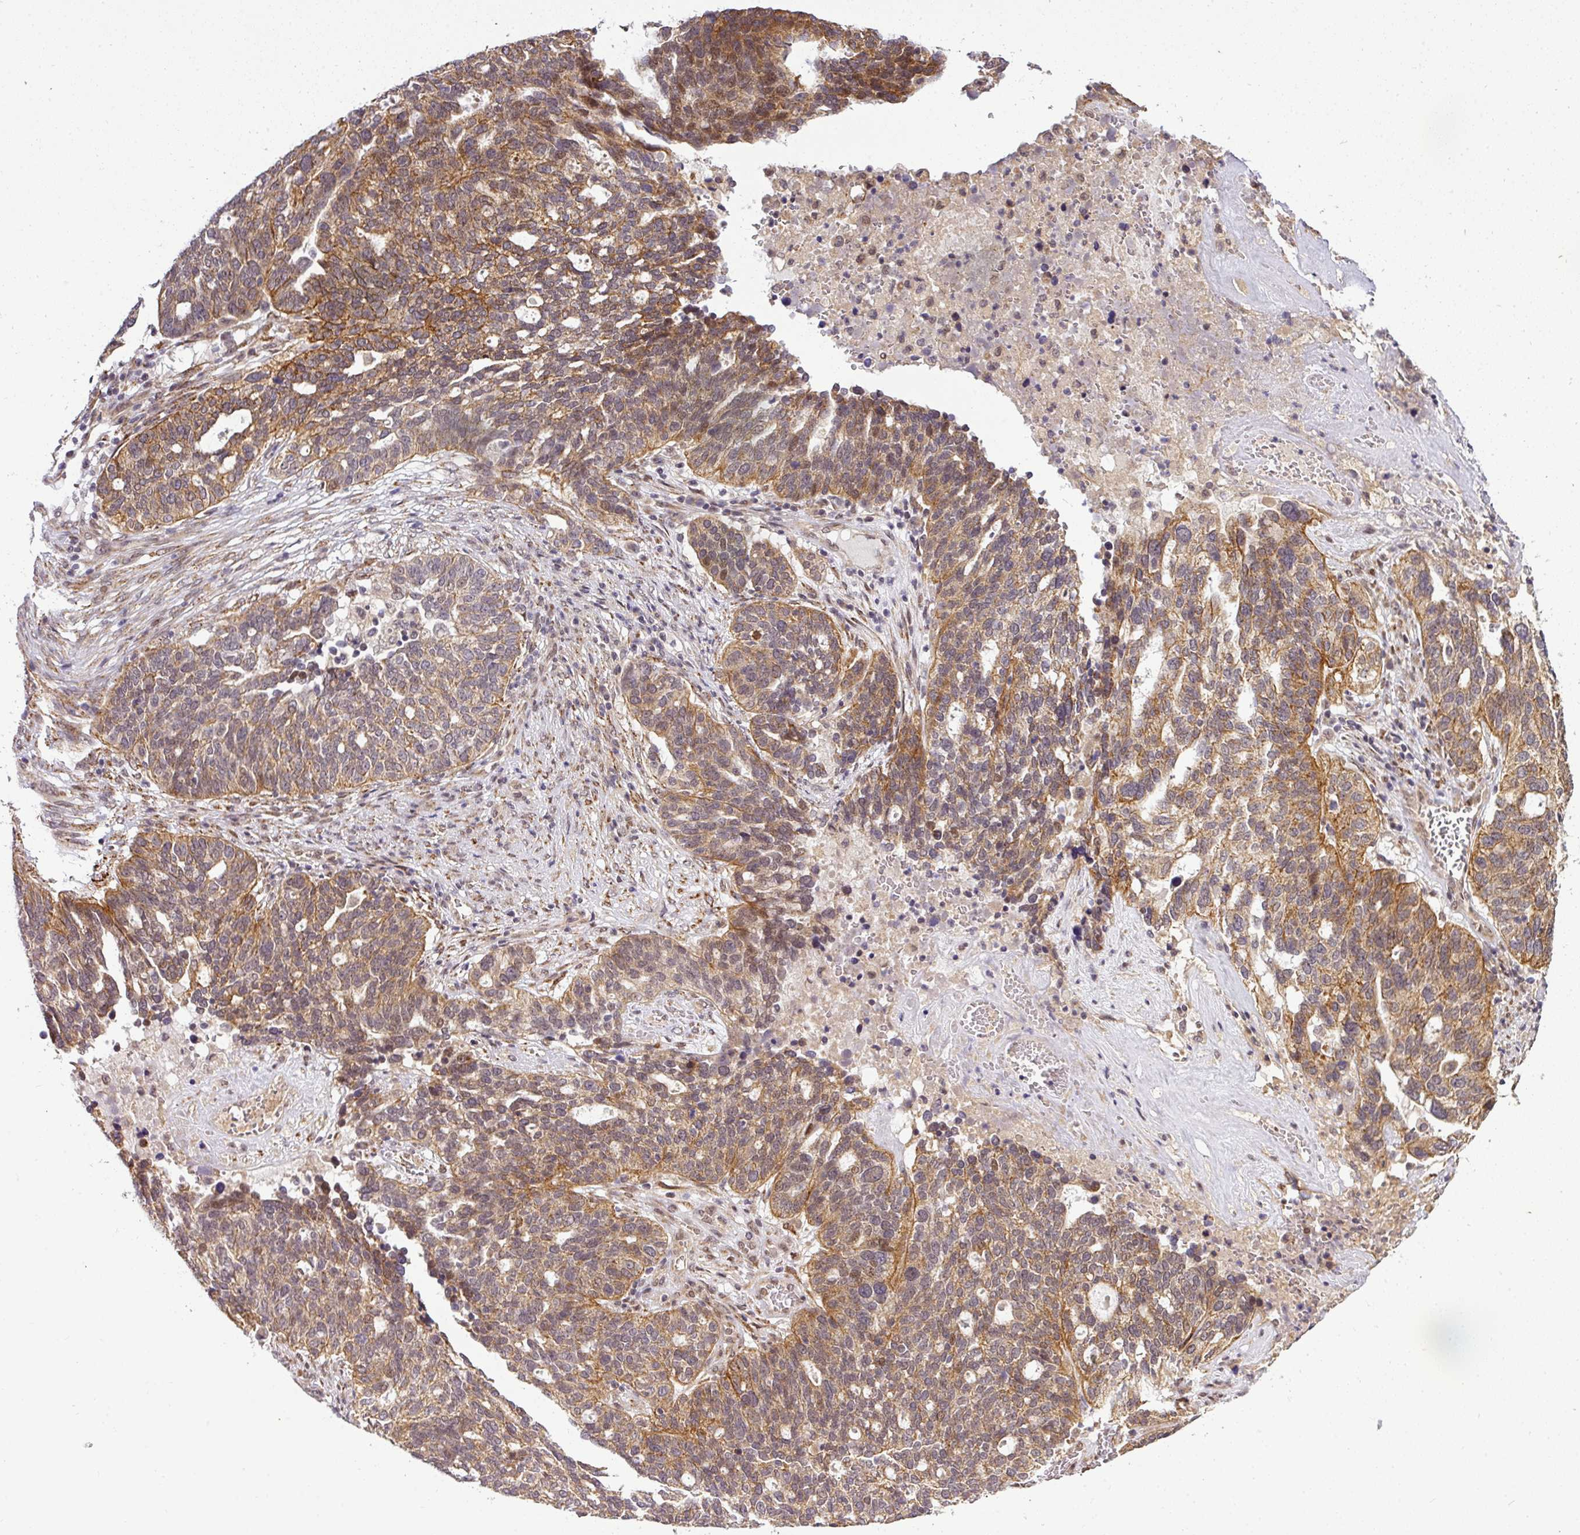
{"staining": {"intensity": "moderate", "quantity": ">75%", "location": "cytoplasmic/membranous,nuclear"}, "tissue": "ovarian cancer", "cell_type": "Tumor cells", "image_type": "cancer", "snomed": [{"axis": "morphology", "description": "Cystadenocarcinoma, serous, NOS"}, {"axis": "topography", "description": "Ovary"}], "caption": "Immunohistochemistry of ovarian serous cystadenocarcinoma shows medium levels of moderate cytoplasmic/membranous and nuclear expression in approximately >75% of tumor cells.", "gene": "C1orf226", "patient": {"sex": "female", "age": 59}}